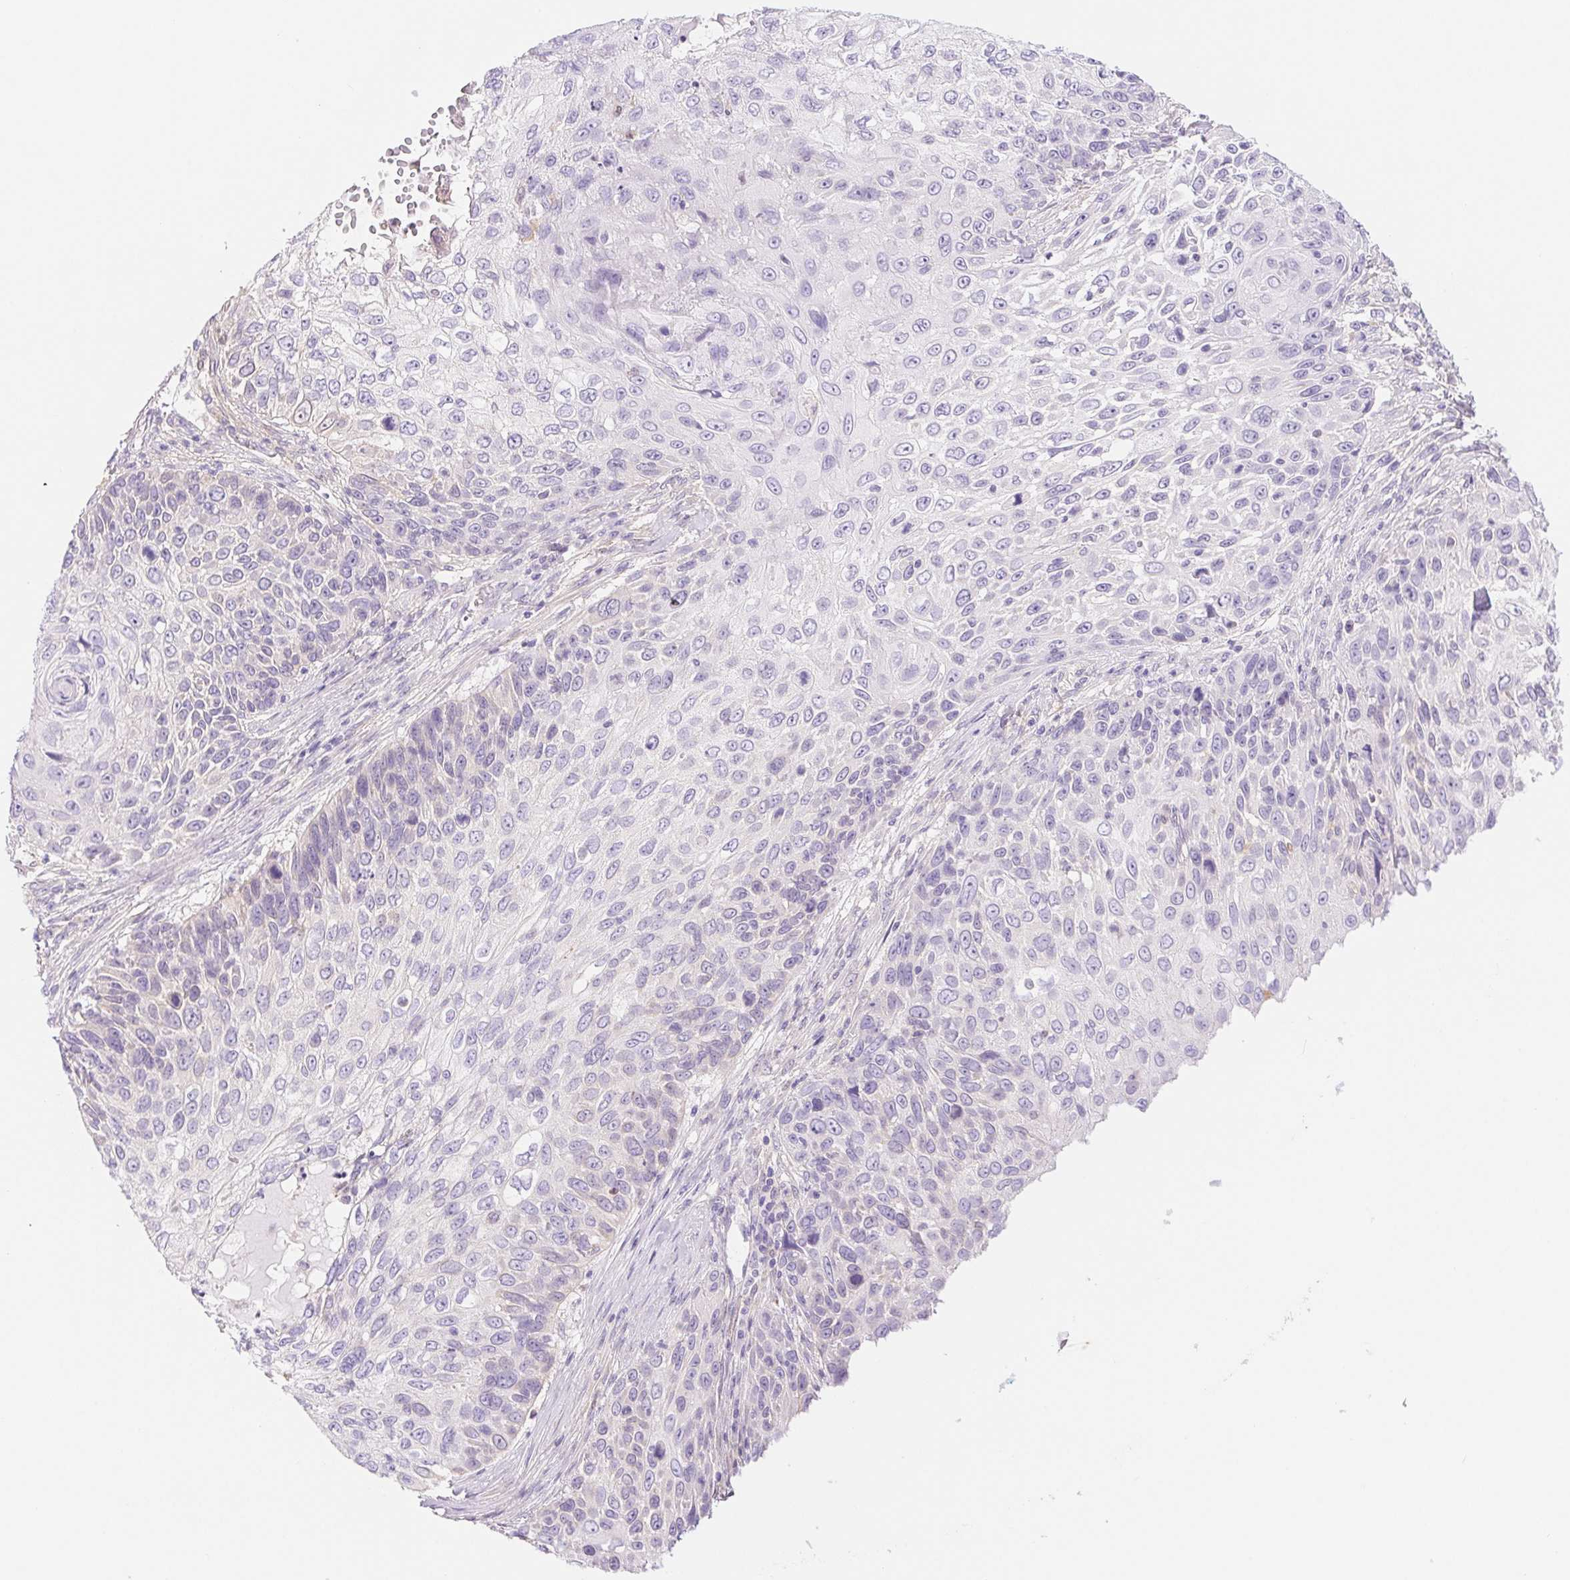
{"staining": {"intensity": "negative", "quantity": "none", "location": "none"}, "tissue": "skin cancer", "cell_type": "Tumor cells", "image_type": "cancer", "snomed": [{"axis": "morphology", "description": "Squamous cell carcinoma, NOS"}, {"axis": "topography", "description": "Skin"}], "caption": "Micrograph shows no significant protein staining in tumor cells of skin cancer (squamous cell carcinoma).", "gene": "DYNC2LI1", "patient": {"sex": "male", "age": 92}}